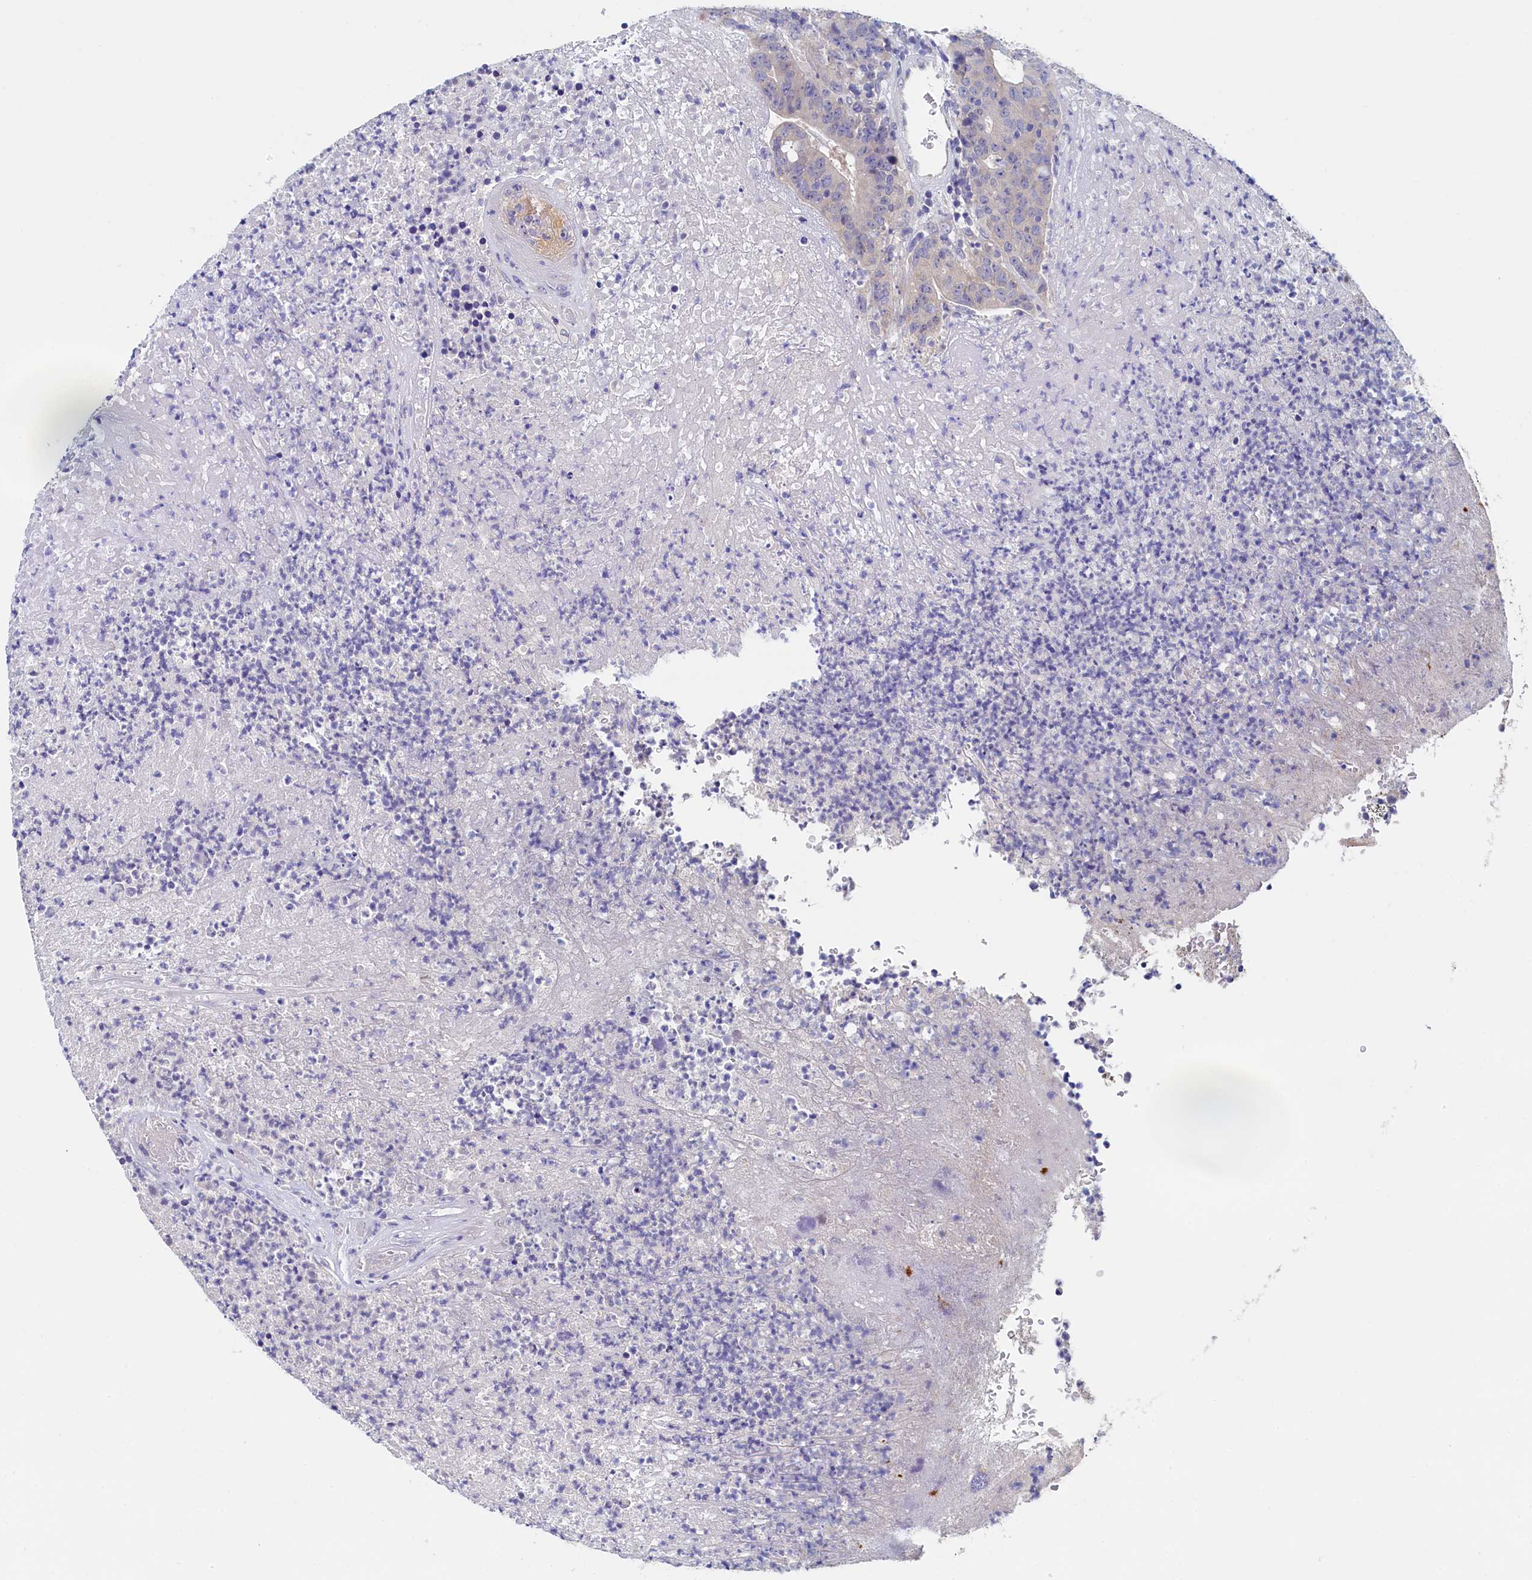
{"staining": {"intensity": "negative", "quantity": "none", "location": "none"}, "tissue": "colorectal cancer", "cell_type": "Tumor cells", "image_type": "cancer", "snomed": [{"axis": "morphology", "description": "Adenocarcinoma, NOS"}, {"axis": "topography", "description": "Colon"}], "caption": "Human colorectal cancer stained for a protein using immunohistochemistry shows no staining in tumor cells.", "gene": "DTD1", "patient": {"sex": "female", "age": 75}}